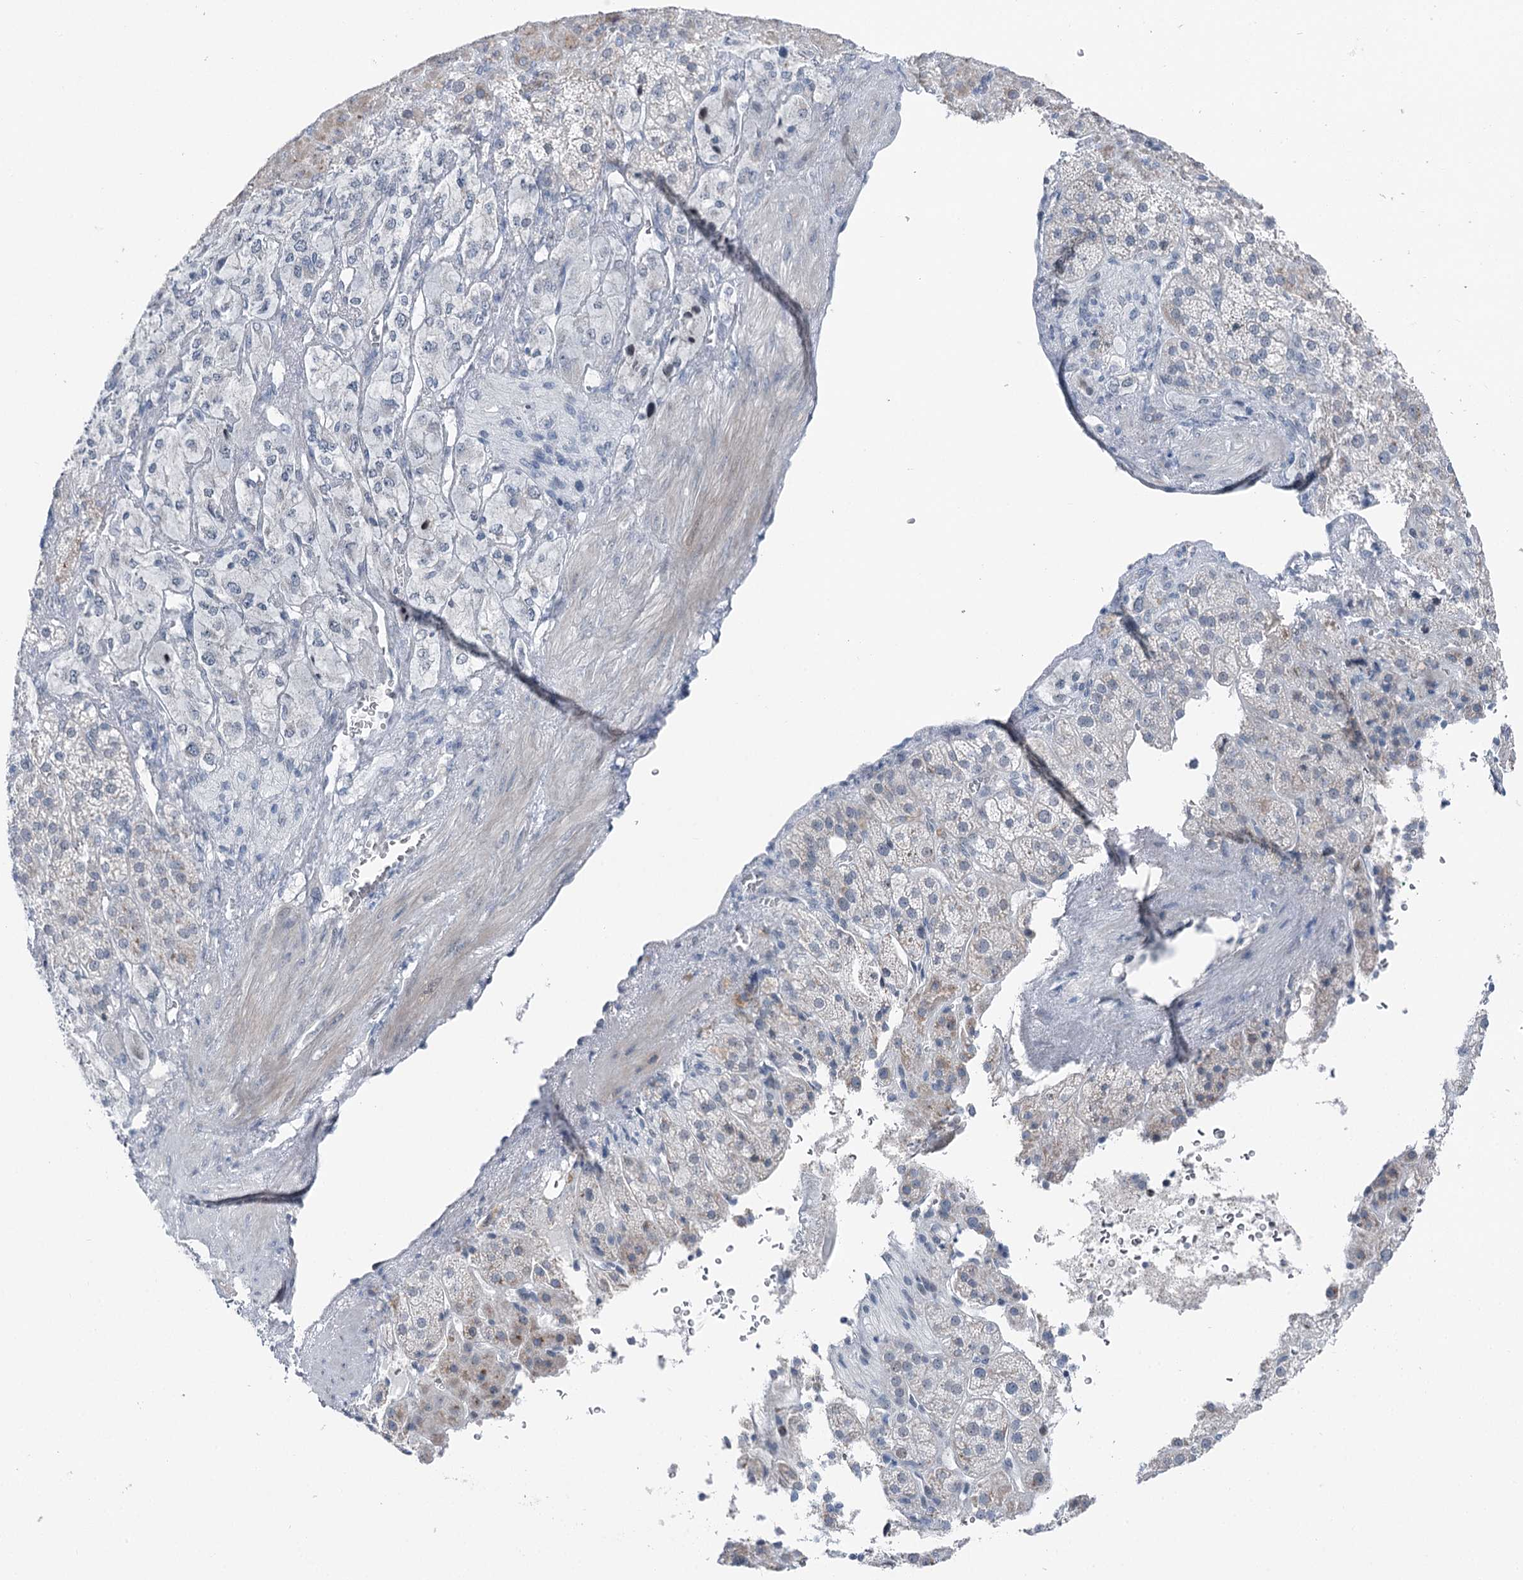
{"staining": {"intensity": "negative", "quantity": "none", "location": "none"}, "tissue": "adrenal gland", "cell_type": "Glandular cells", "image_type": "normal", "snomed": [{"axis": "morphology", "description": "Normal tissue, NOS"}, {"axis": "topography", "description": "Adrenal gland"}], "caption": "The histopathology image exhibits no significant expression in glandular cells of adrenal gland.", "gene": "STEEP1", "patient": {"sex": "female", "age": 57}}